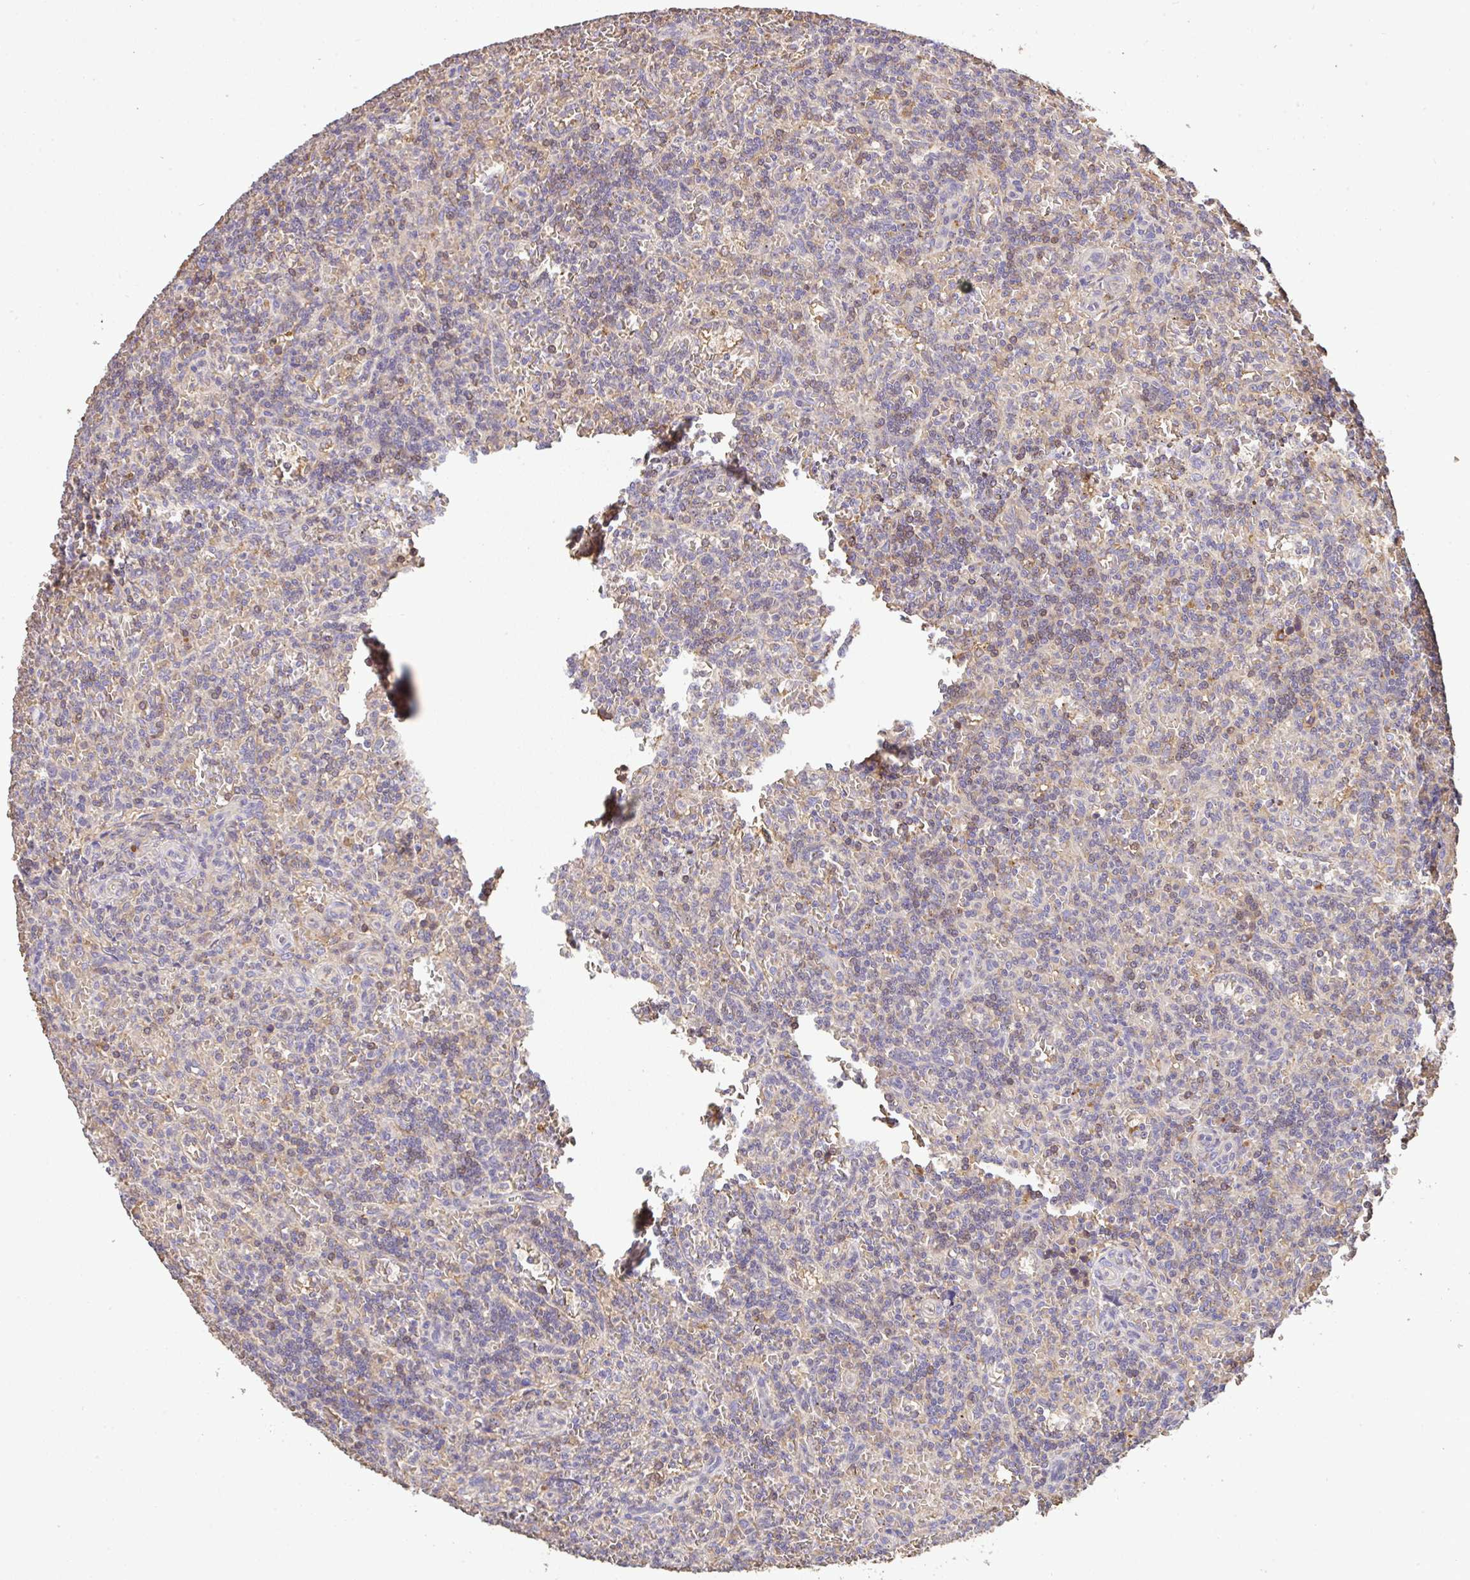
{"staining": {"intensity": "negative", "quantity": "none", "location": "none"}, "tissue": "lymphoma", "cell_type": "Tumor cells", "image_type": "cancer", "snomed": [{"axis": "morphology", "description": "Malignant lymphoma, non-Hodgkin's type, Low grade"}, {"axis": "topography", "description": "Spleen"}], "caption": "Immunohistochemical staining of human lymphoma shows no significant staining in tumor cells.", "gene": "C1QTNF9B", "patient": {"sex": "male", "age": 73}}